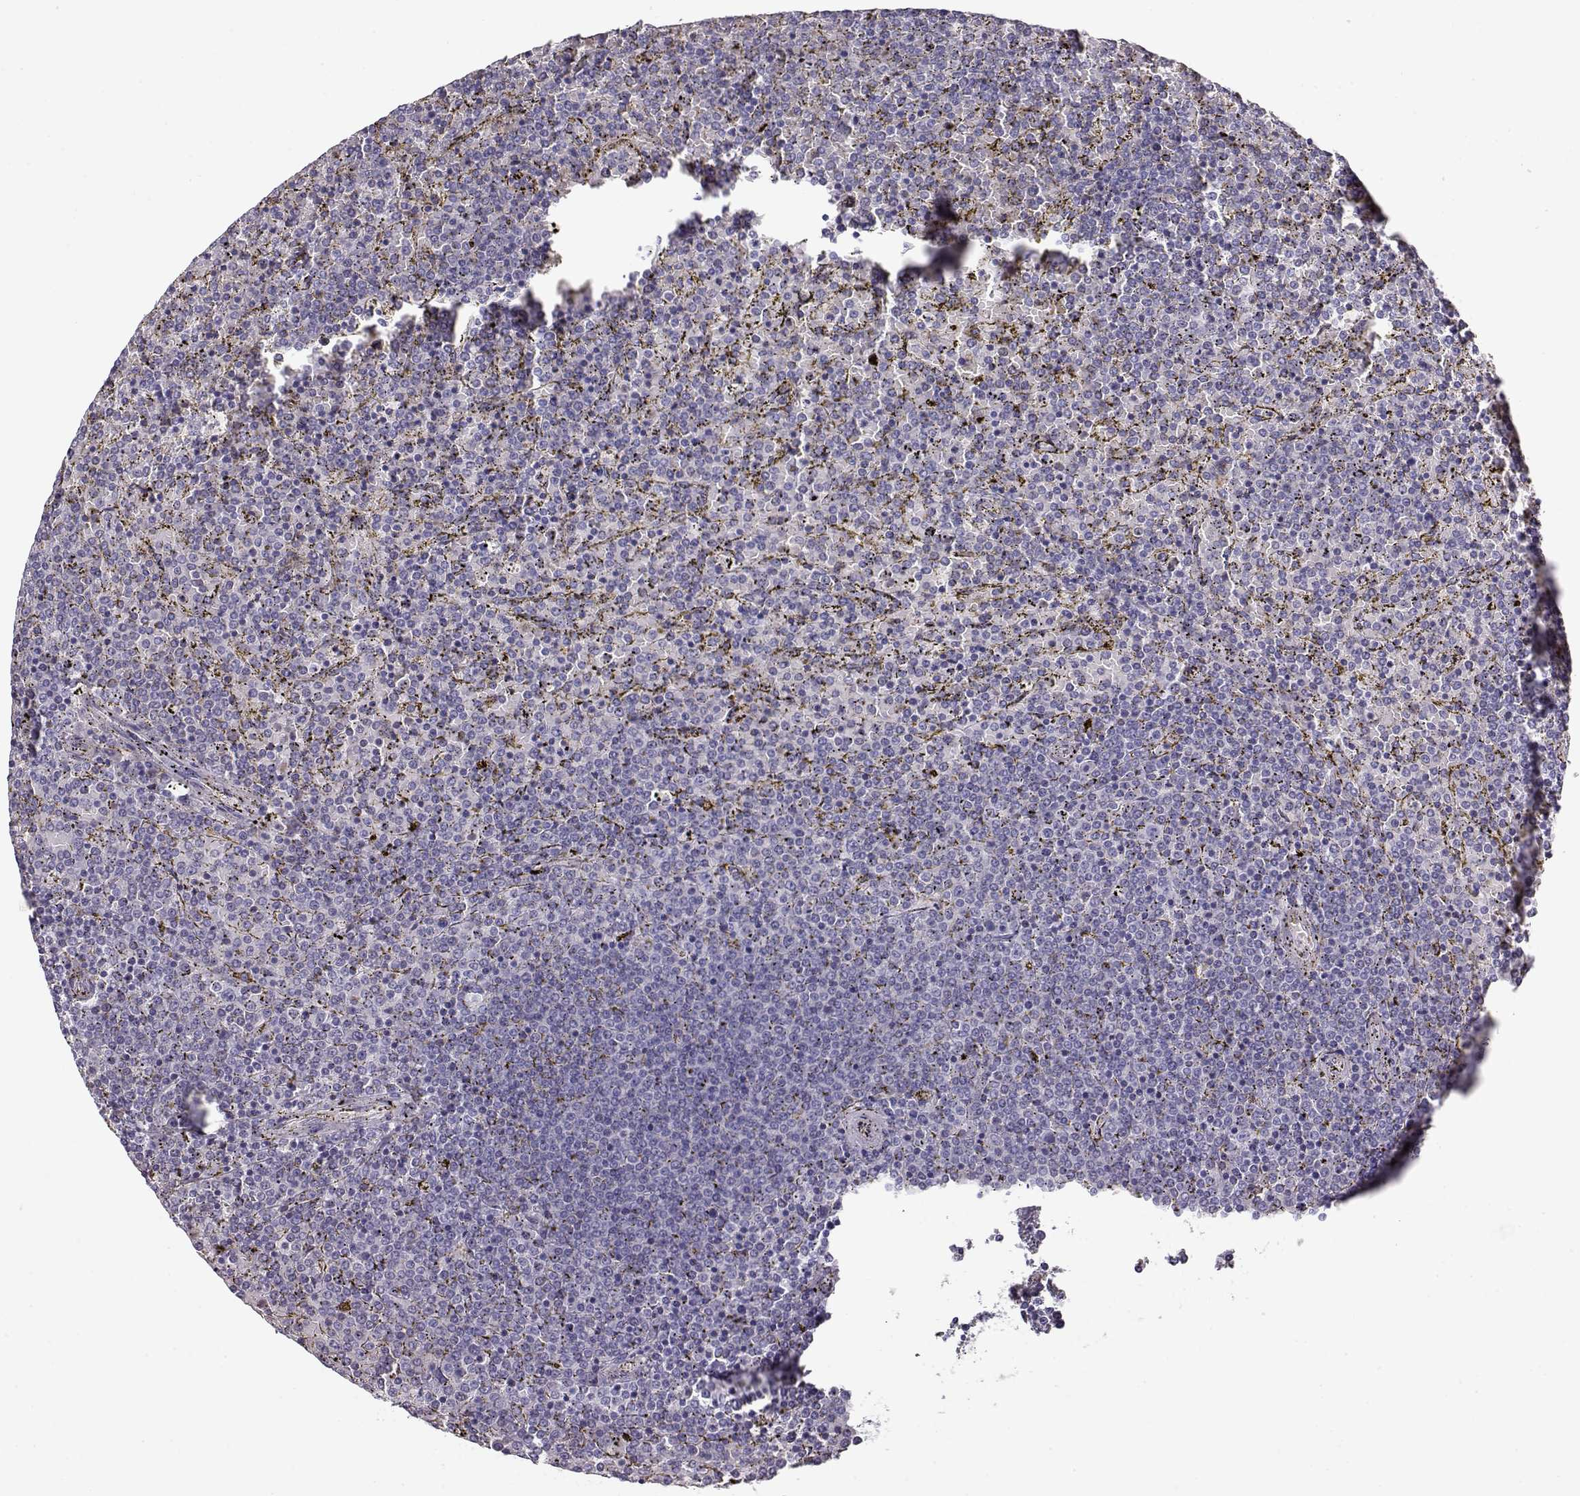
{"staining": {"intensity": "negative", "quantity": "none", "location": "none"}, "tissue": "lymphoma", "cell_type": "Tumor cells", "image_type": "cancer", "snomed": [{"axis": "morphology", "description": "Malignant lymphoma, non-Hodgkin's type, Low grade"}, {"axis": "topography", "description": "Spleen"}], "caption": "This is an immunohistochemistry micrograph of human lymphoma. There is no positivity in tumor cells.", "gene": "CCR8", "patient": {"sex": "female", "age": 77}}